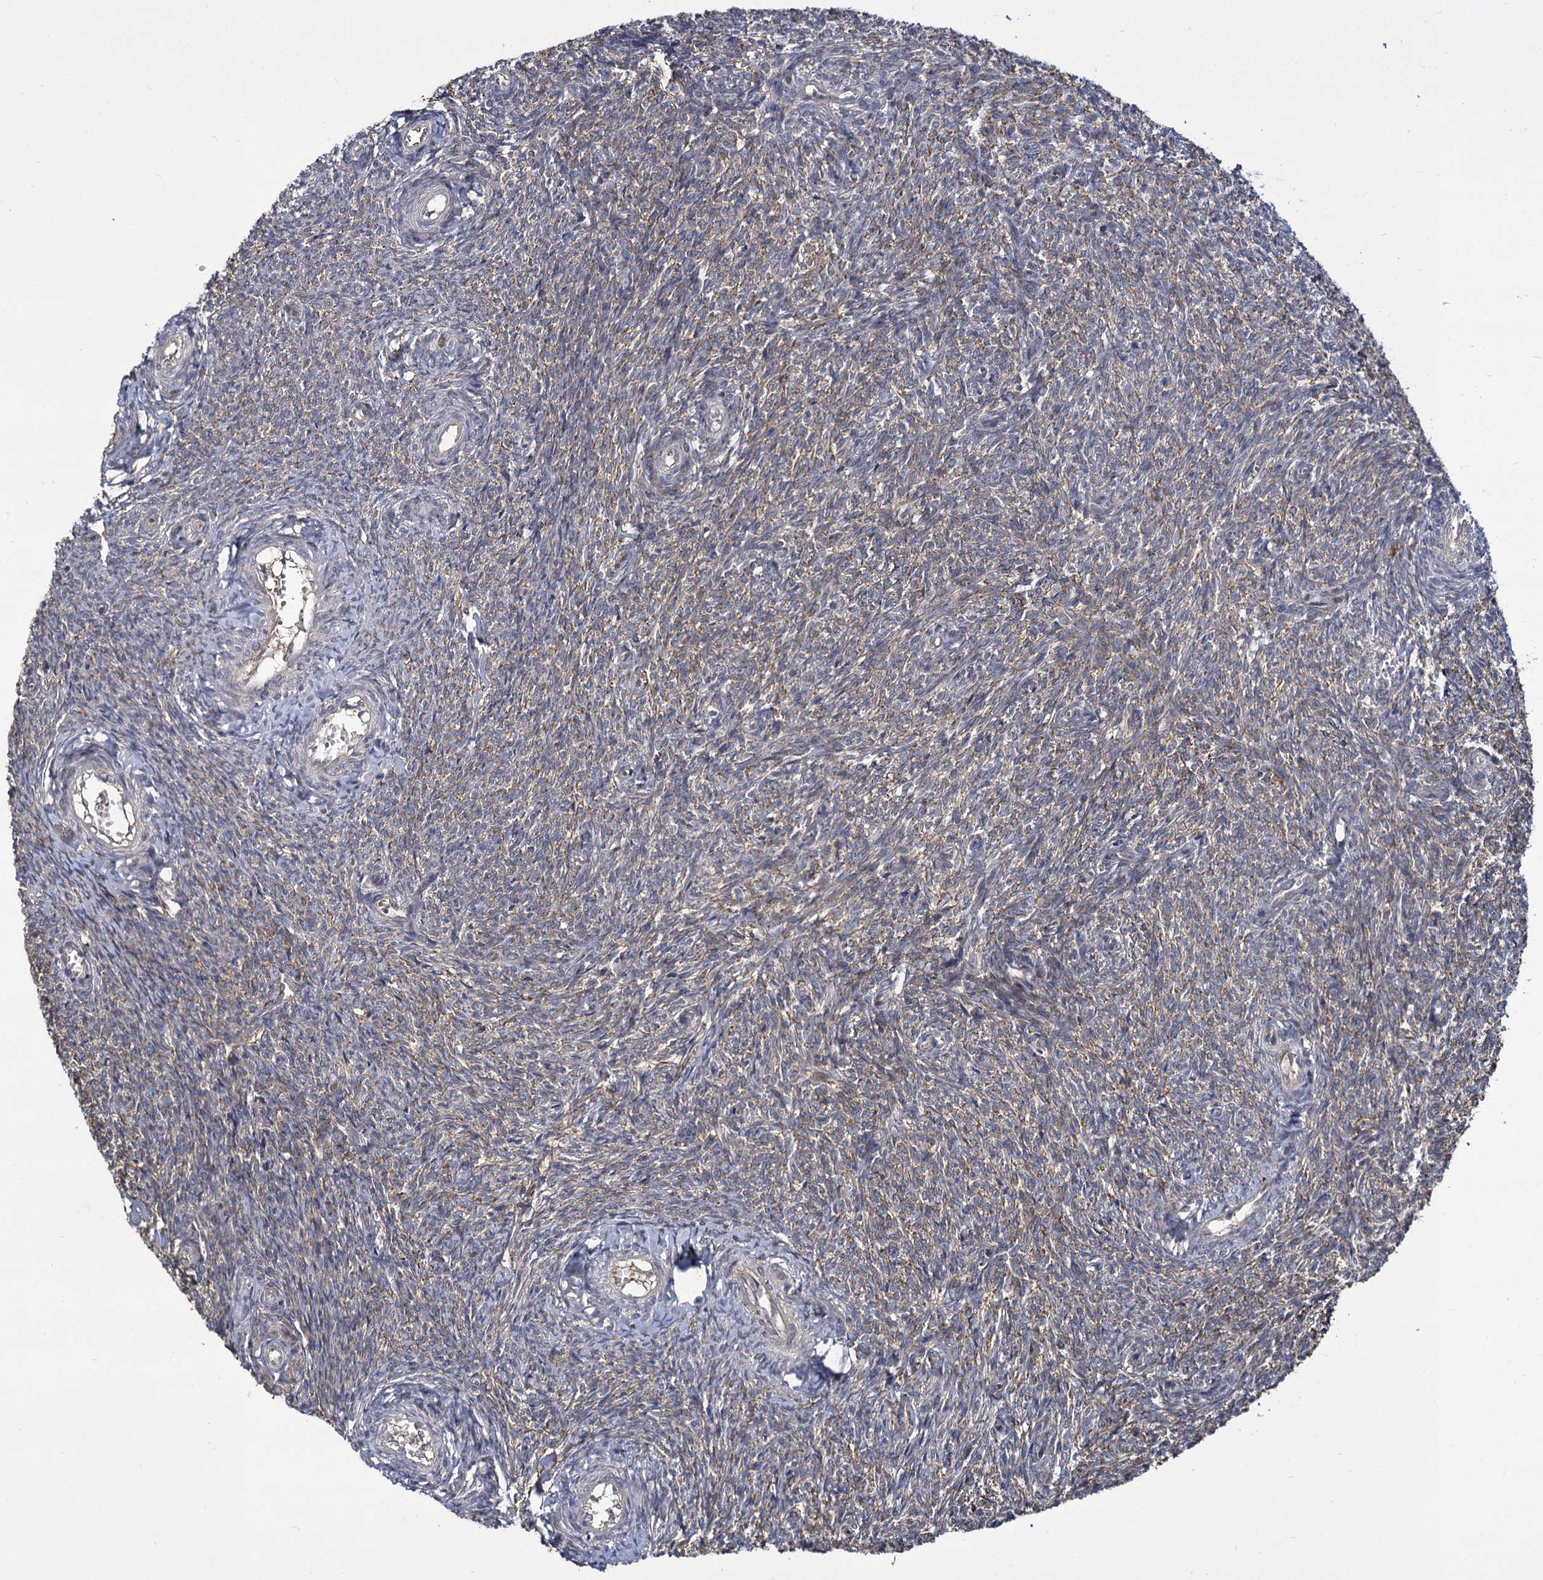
{"staining": {"intensity": "weak", "quantity": ">75%", "location": "cytoplasmic/membranous"}, "tissue": "ovary", "cell_type": "Follicle cells", "image_type": "normal", "snomed": [{"axis": "morphology", "description": "Normal tissue, NOS"}, {"axis": "topography", "description": "Ovary"}], "caption": "Immunohistochemistry (DAB) staining of unremarkable ovary demonstrates weak cytoplasmic/membranous protein expression in approximately >75% of follicle cells.", "gene": "INPPL1", "patient": {"sex": "female", "age": 44}}